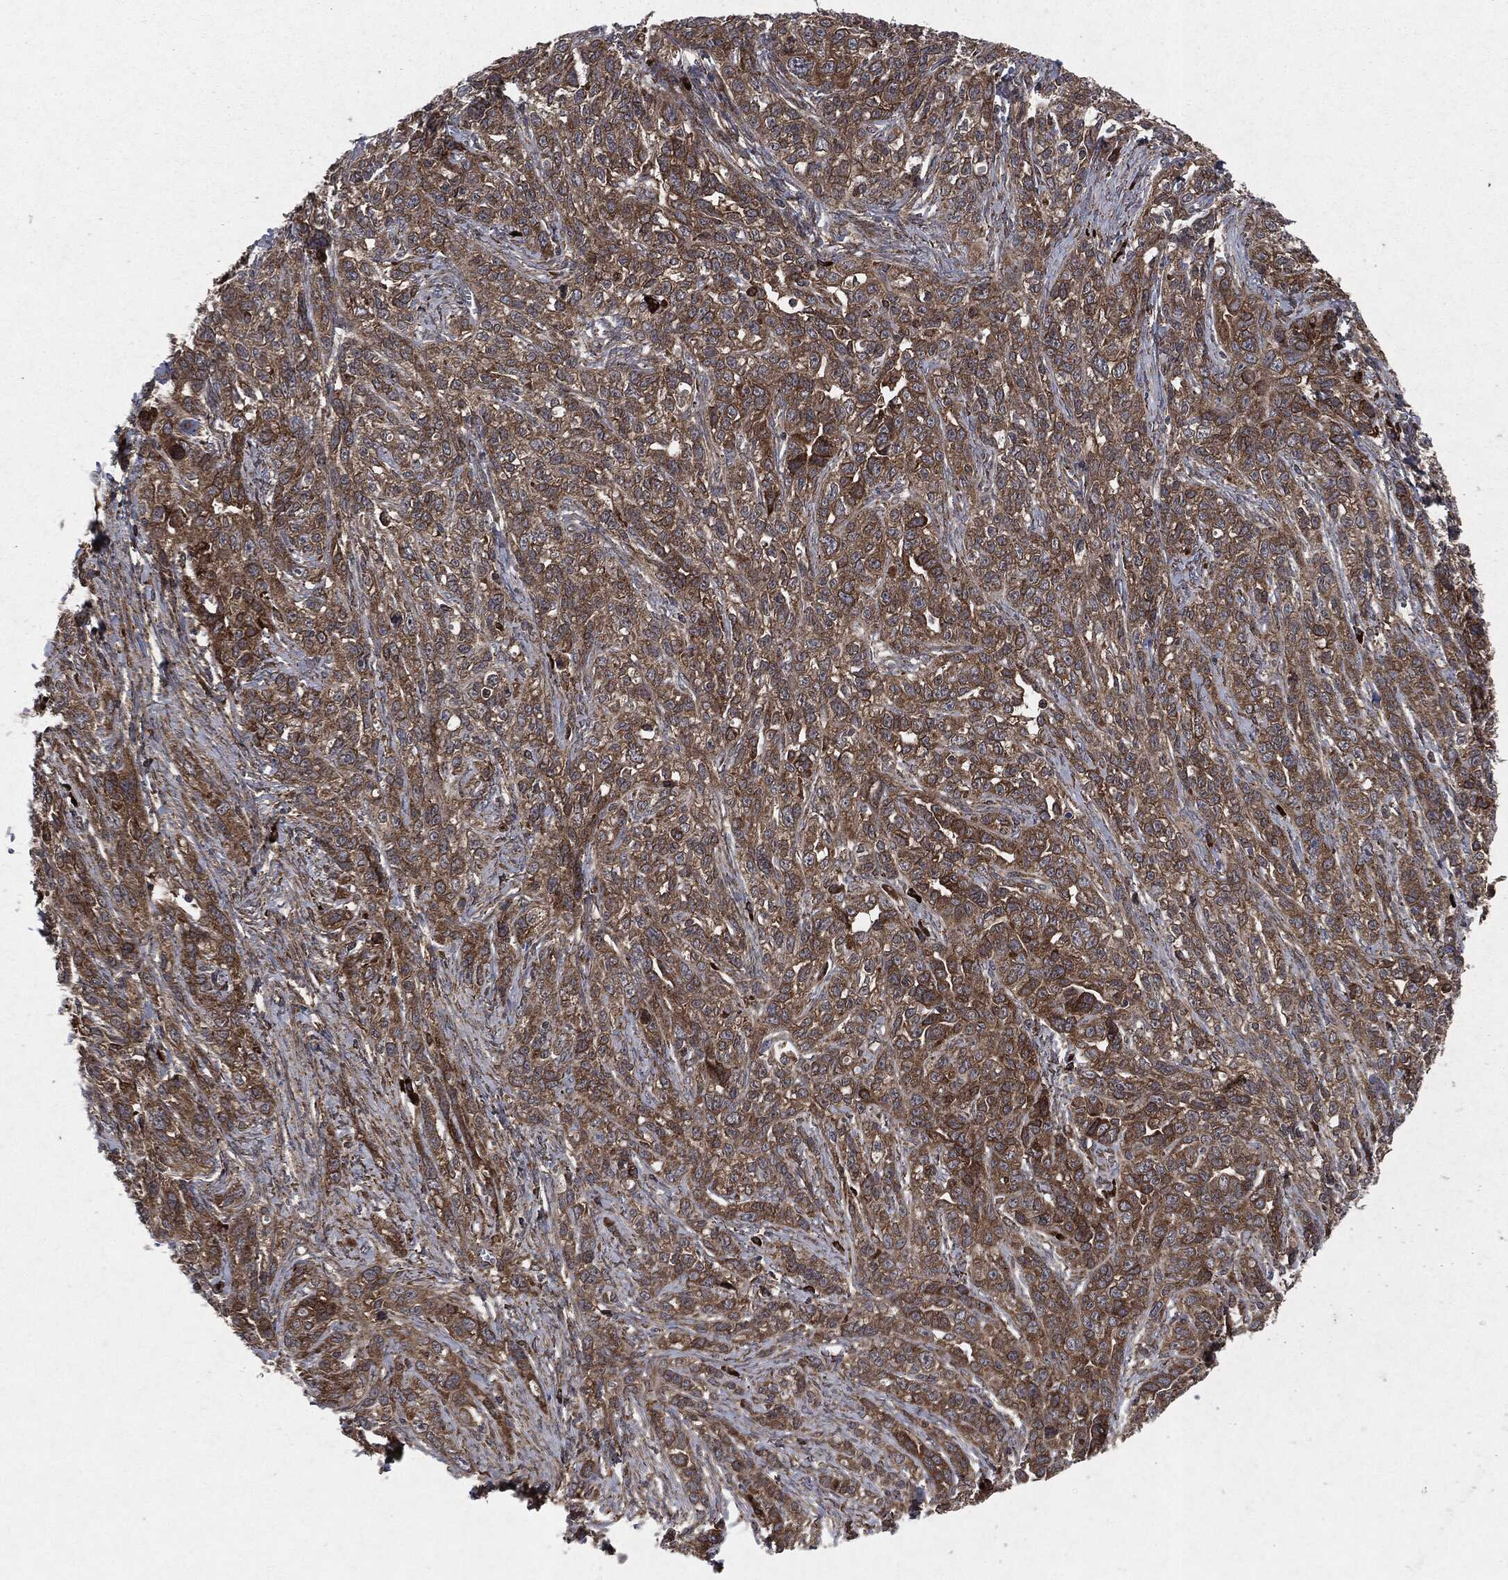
{"staining": {"intensity": "moderate", "quantity": "25%-75%", "location": "cytoplasmic/membranous"}, "tissue": "ovarian cancer", "cell_type": "Tumor cells", "image_type": "cancer", "snomed": [{"axis": "morphology", "description": "Cystadenocarcinoma, serous, NOS"}, {"axis": "topography", "description": "Ovary"}], "caption": "Ovarian cancer was stained to show a protein in brown. There is medium levels of moderate cytoplasmic/membranous expression in about 25%-75% of tumor cells. (DAB (3,3'-diaminobenzidine) IHC with brightfield microscopy, high magnification).", "gene": "RAF1", "patient": {"sex": "female", "age": 71}}